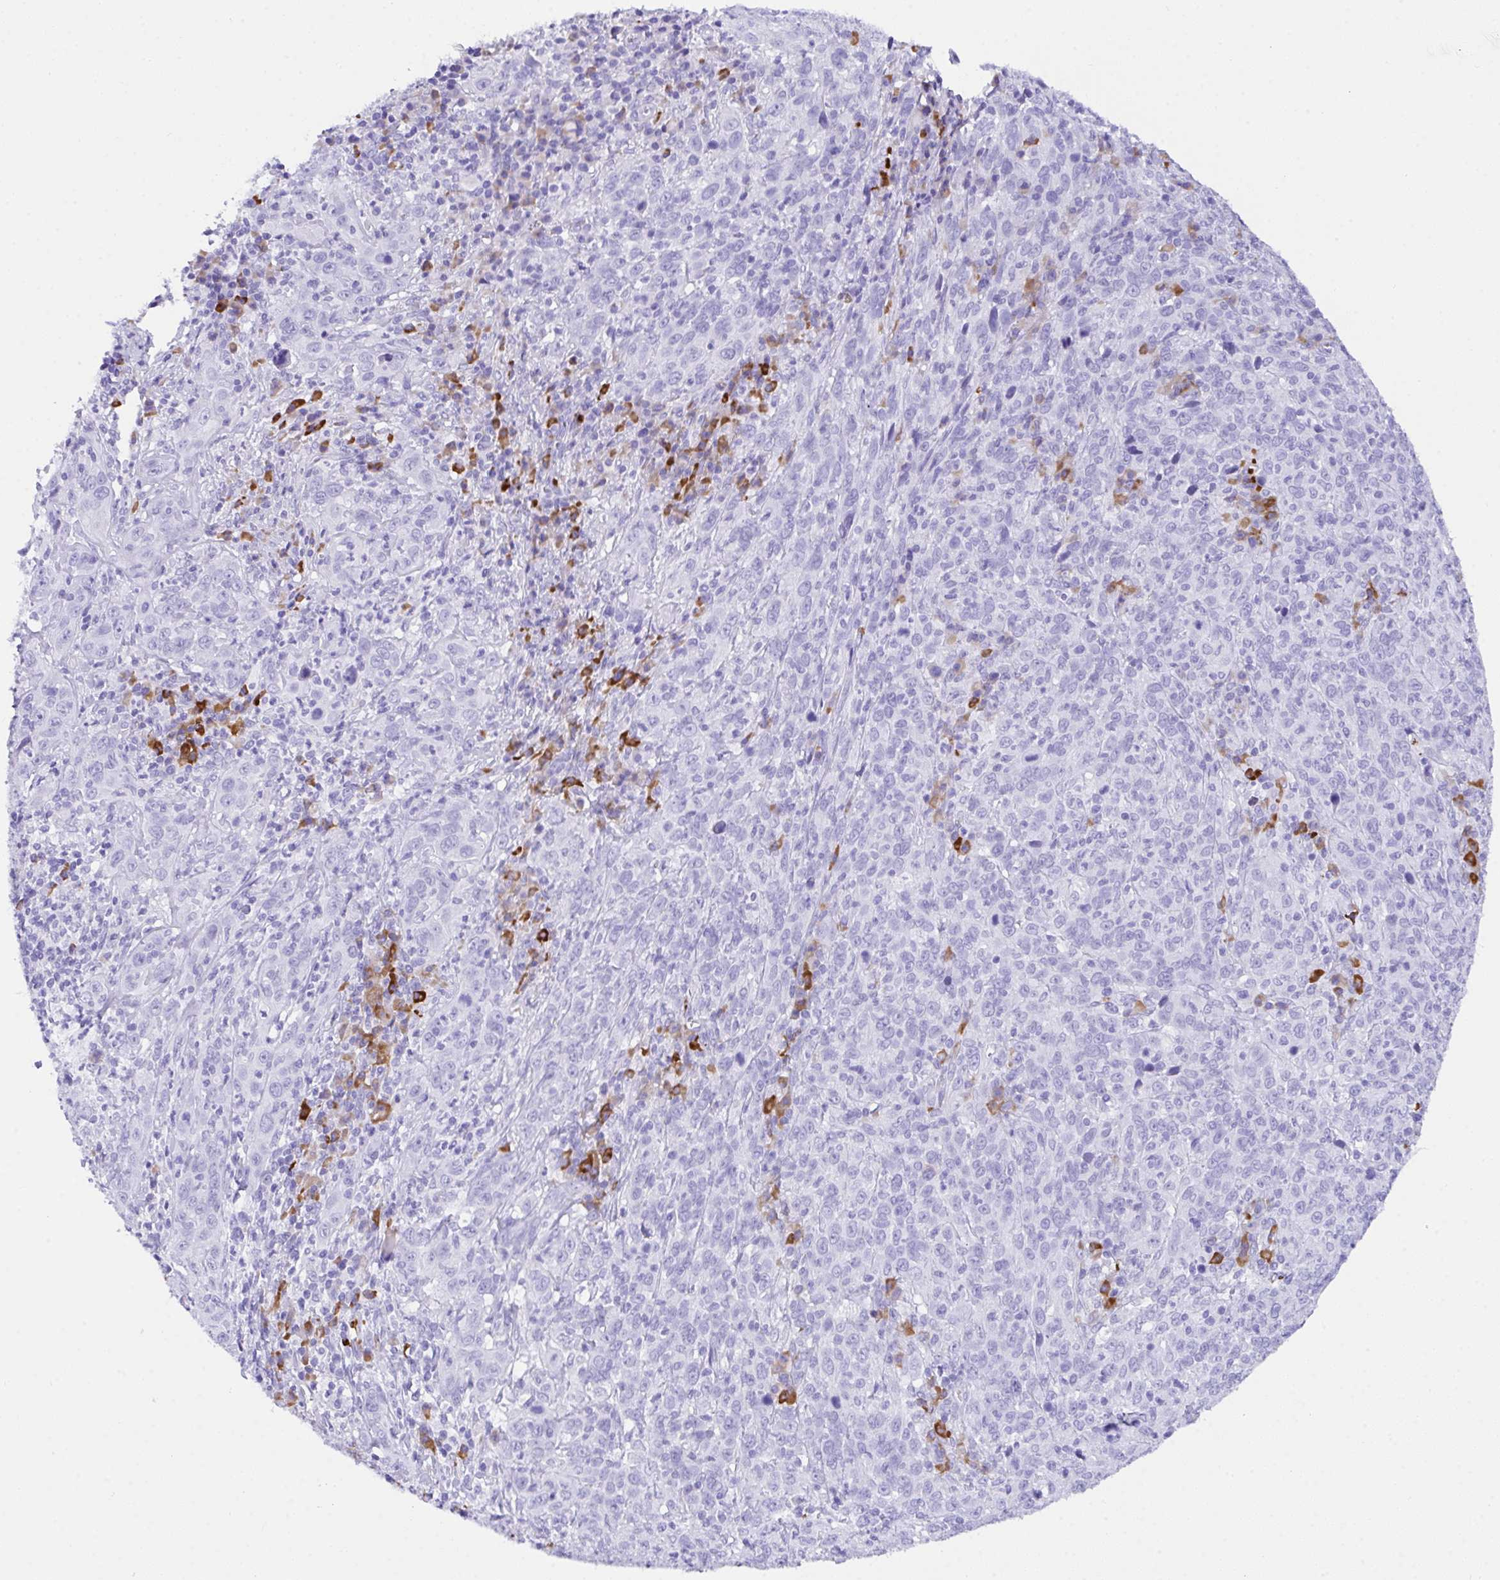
{"staining": {"intensity": "negative", "quantity": "none", "location": "none"}, "tissue": "cervical cancer", "cell_type": "Tumor cells", "image_type": "cancer", "snomed": [{"axis": "morphology", "description": "Squamous cell carcinoma, NOS"}, {"axis": "topography", "description": "Cervix"}], "caption": "IHC of human squamous cell carcinoma (cervical) demonstrates no positivity in tumor cells.", "gene": "BEST4", "patient": {"sex": "female", "age": 46}}